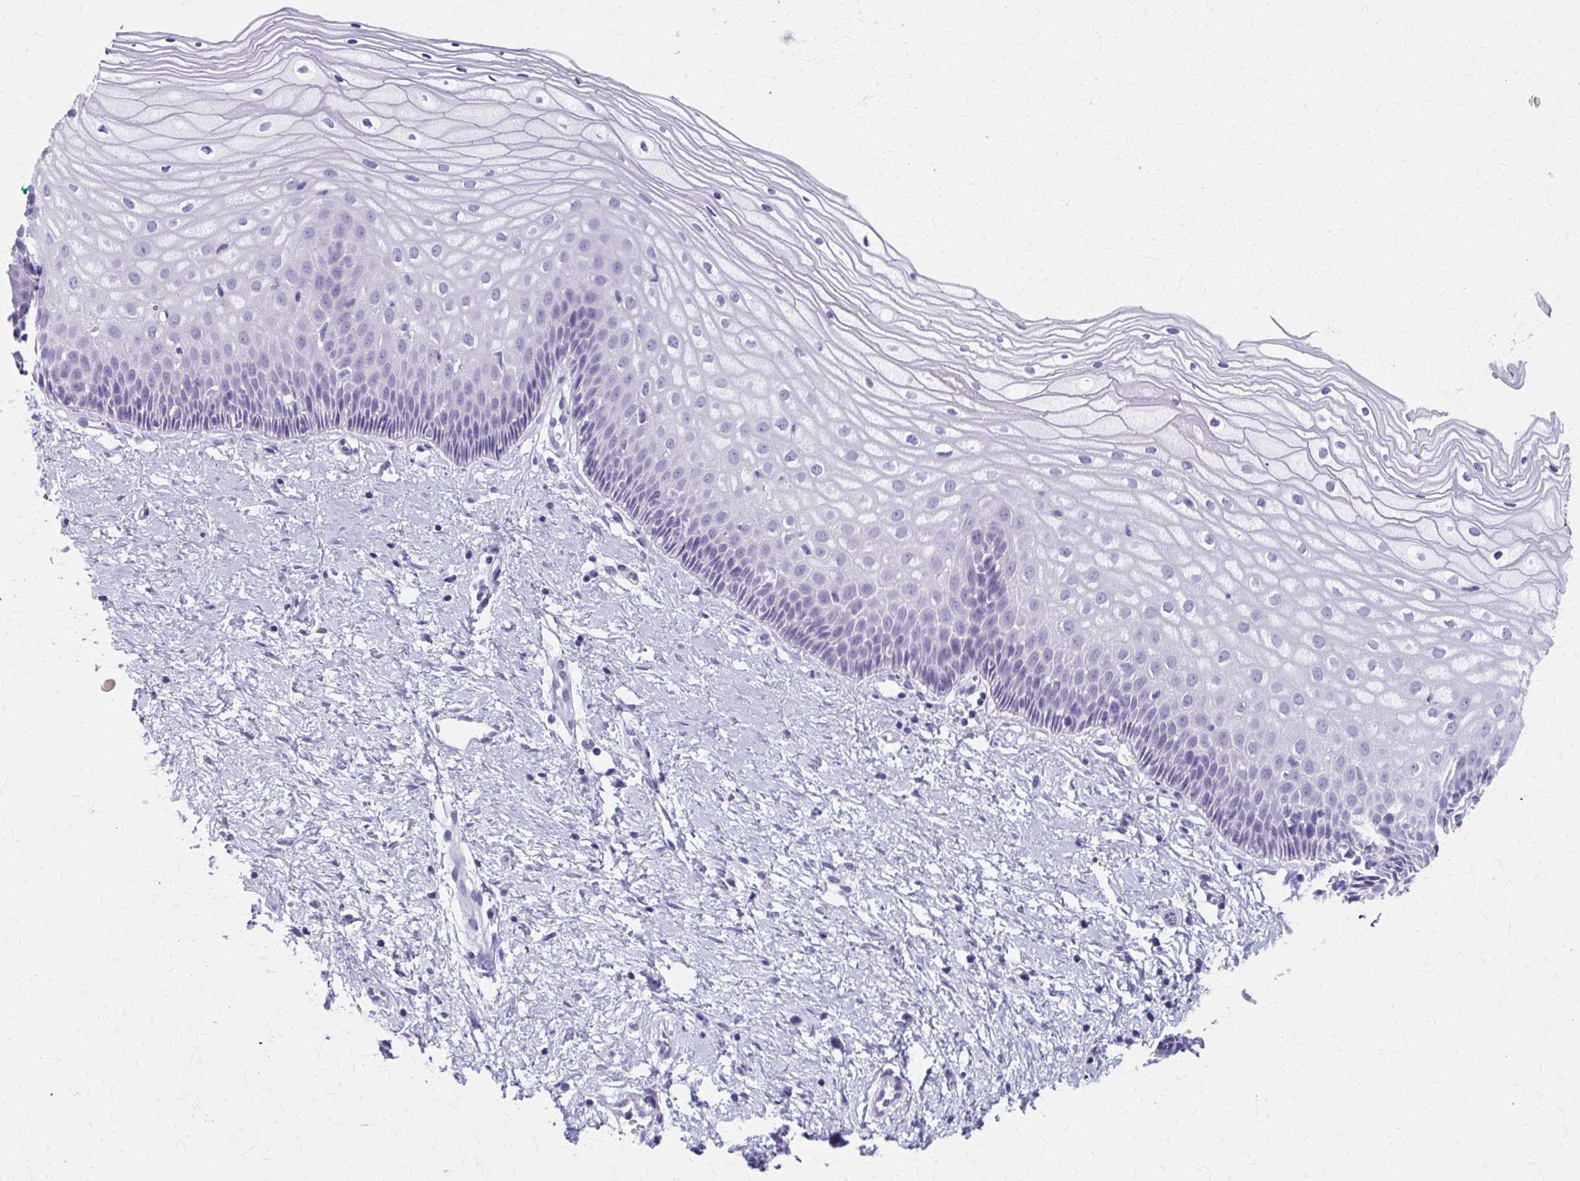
{"staining": {"intensity": "negative", "quantity": "none", "location": "none"}, "tissue": "cervix", "cell_type": "Glandular cells", "image_type": "normal", "snomed": [{"axis": "morphology", "description": "Normal tissue, NOS"}, {"axis": "topography", "description": "Cervix"}], "caption": "Immunohistochemistry of benign cervix shows no positivity in glandular cells.", "gene": "MPLKIP", "patient": {"sex": "female", "age": 36}}